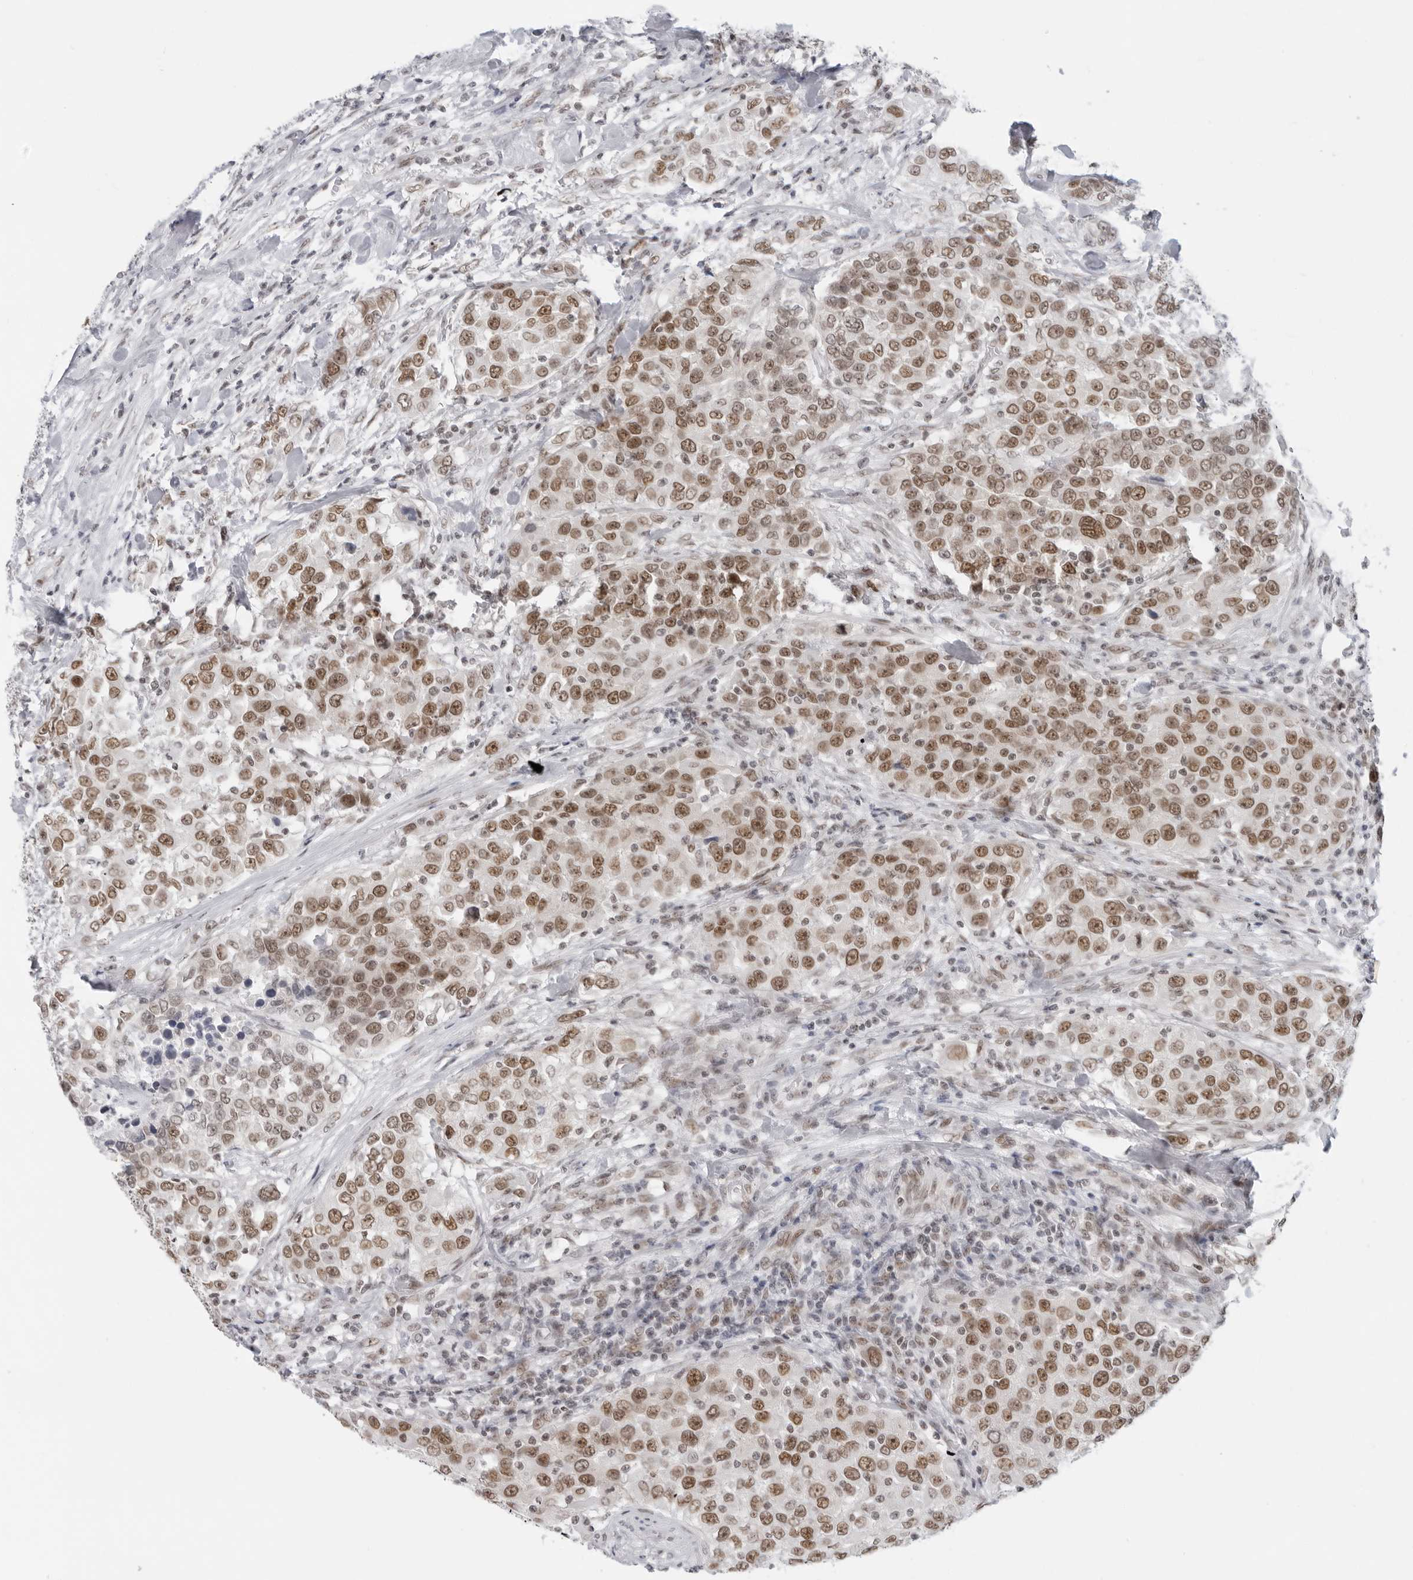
{"staining": {"intensity": "moderate", "quantity": ">75%", "location": "nuclear"}, "tissue": "urothelial cancer", "cell_type": "Tumor cells", "image_type": "cancer", "snomed": [{"axis": "morphology", "description": "Urothelial carcinoma, High grade"}, {"axis": "topography", "description": "Urinary bladder"}], "caption": "About >75% of tumor cells in human high-grade urothelial carcinoma show moderate nuclear protein staining as visualized by brown immunohistochemical staining.", "gene": "FOXK2", "patient": {"sex": "female", "age": 80}}